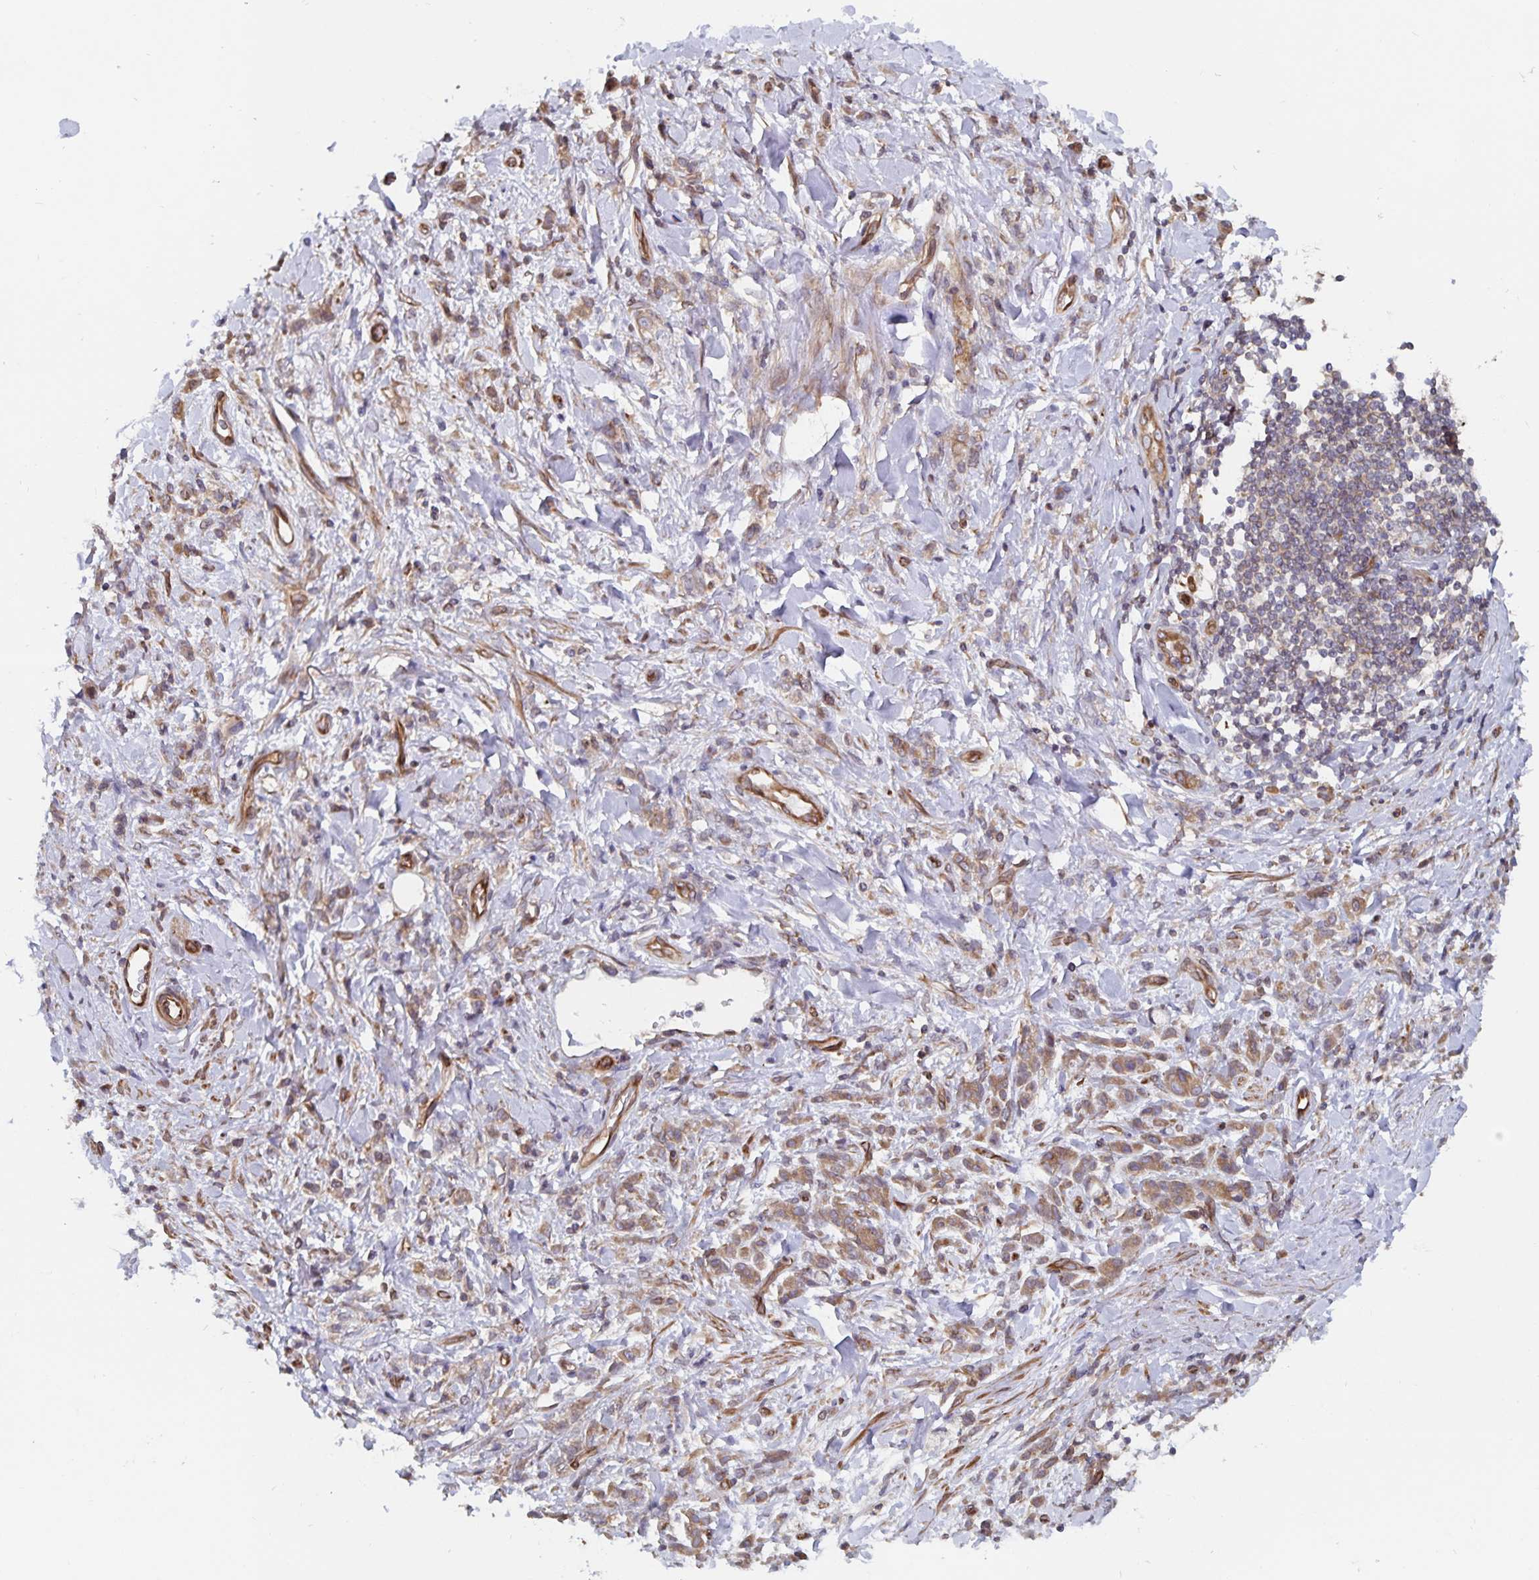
{"staining": {"intensity": "weak", "quantity": ">75%", "location": "cytoplasmic/membranous"}, "tissue": "stomach cancer", "cell_type": "Tumor cells", "image_type": "cancer", "snomed": [{"axis": "morphology", "description": "Adenocarcinoma, NOS"}, {"axis": "topography", "description": "Stomach"}], "caption": "Stomach adenocarcinoma tissue displays weak cytoplasmic/membranous positivity in approximately >75% of tumor cells", "gene": "BCAP29", "patient": {"sex": "male", "age": 77}}